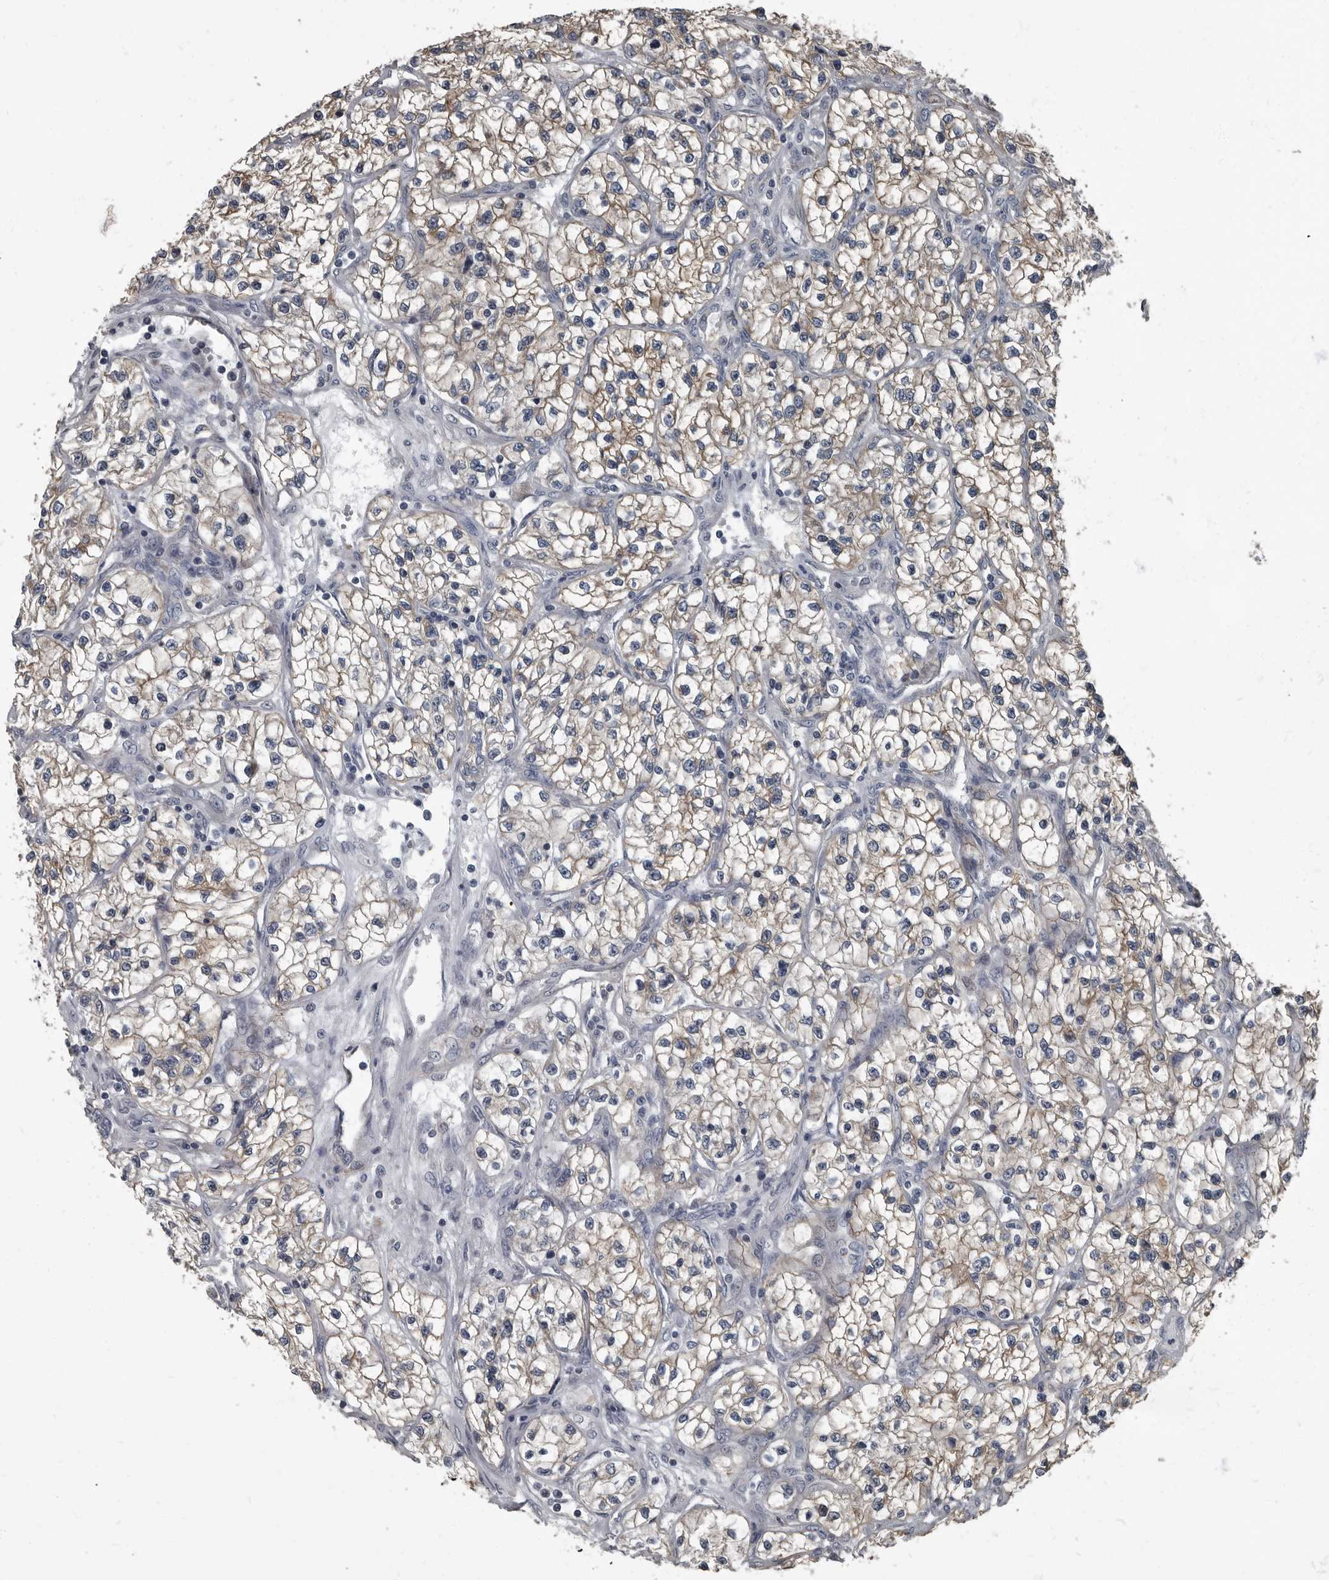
{"staining": {"intensity": "moderate", "quantity": ">75%", "location": "cytoplasmic/membranous"}, "tissue": "renal cancer", "cell_type": "Tumor cells", "image_type": "cancer", "snomed": [{"axis": "morphology", "description": "Adenocarcinoma, NOS"}, {"axis": "topography", "description": "Kidney"}], "caption": "Human adenocarcinoma (renal) stained with a brown dye exhibits moderate cytoplasmic/membranous positive staining in approximately >75% of tumor cells.", "gene": "TPD52L1", "patient": {"sex": "female", "age": 57}}